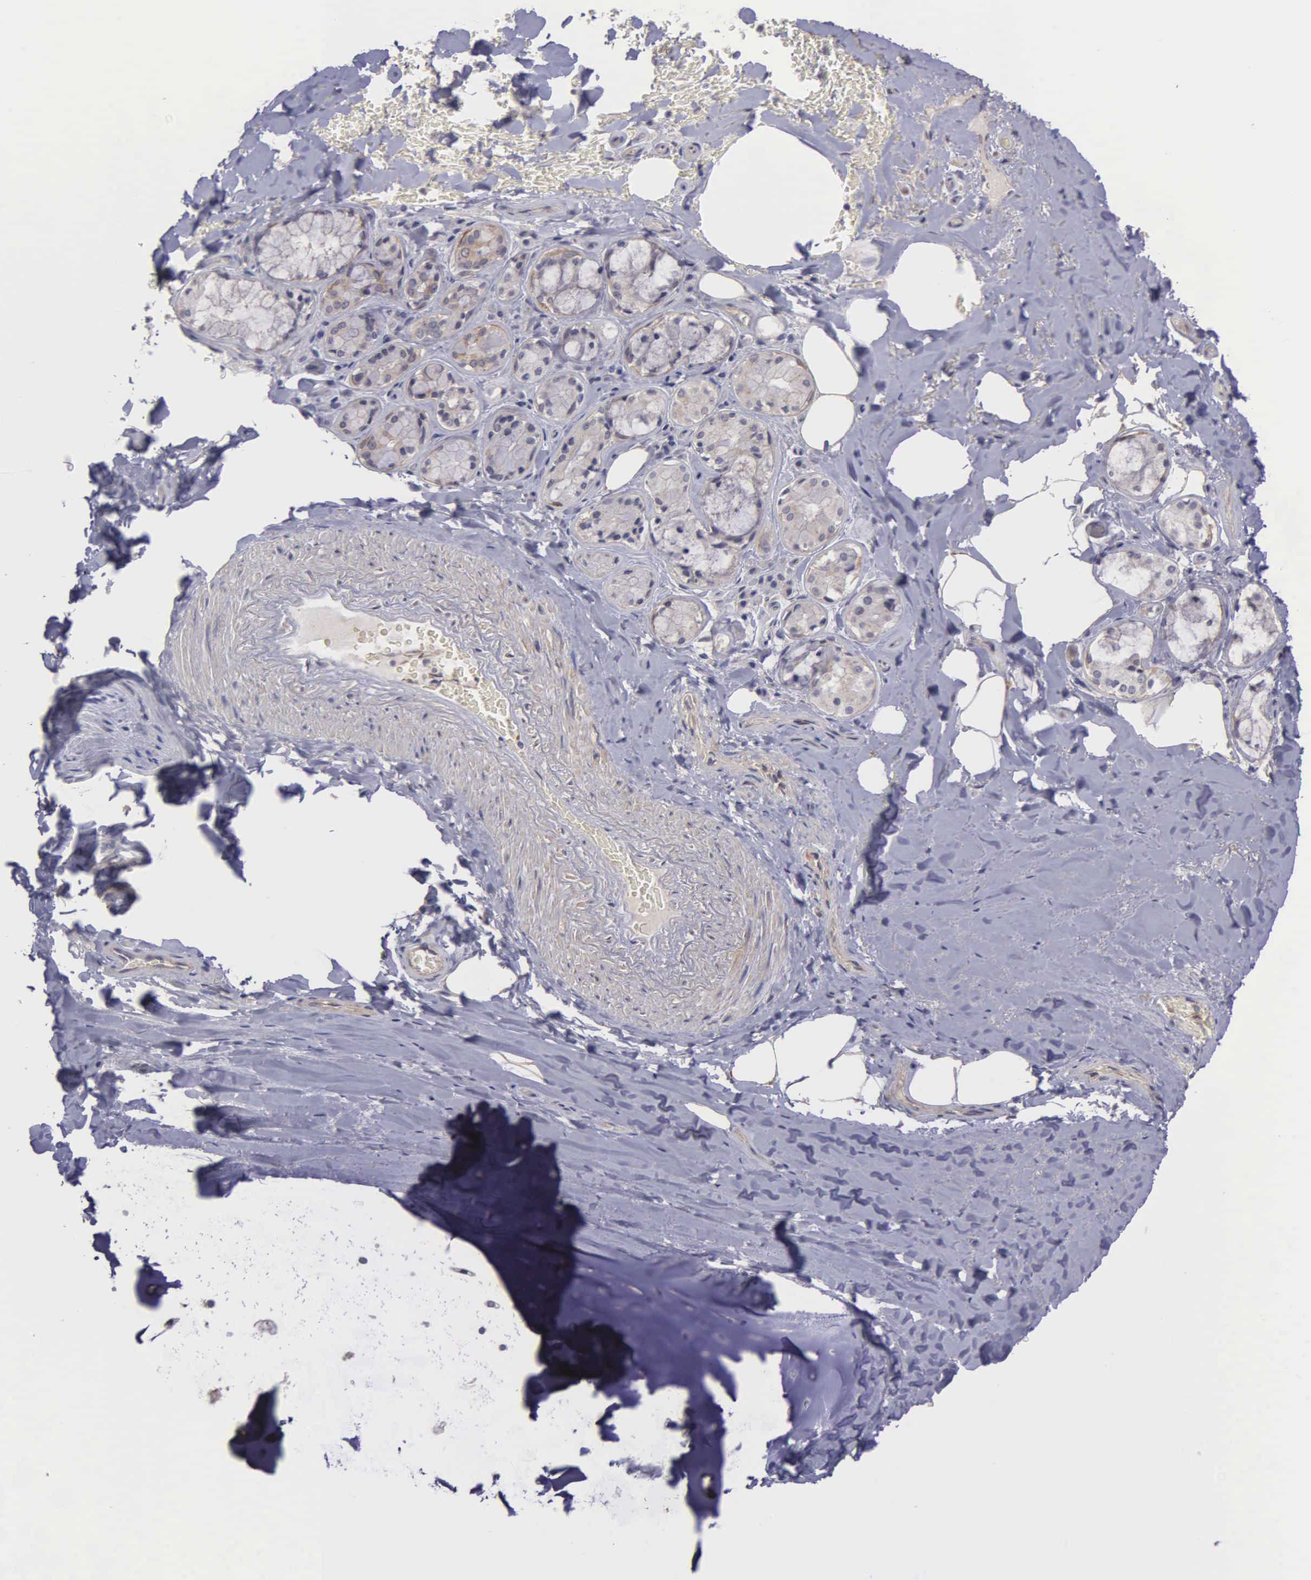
{"staining": {"intensity": "weak", "quantity": ">75%", "location": "cytoplasmic/membranous"}, "tissue": "bronchus", "cell_type": "Respiratory epithelial cells", "image_type": "normal", "snomed": [{"axis": "morphology", "description": "Normal tissue, NOS"}, {"axis": "topography", "description": "Cartilage tissue"}, {"axis": "topography", "description": "Lung"}], "caption": "Respiratory epithelial cells reveal weak cytoplasmic/membranous staining in approximately >75% of cells in benign bronchus.", "gene": "RTL10", "patient": {"sex": "male", "age": 65}}